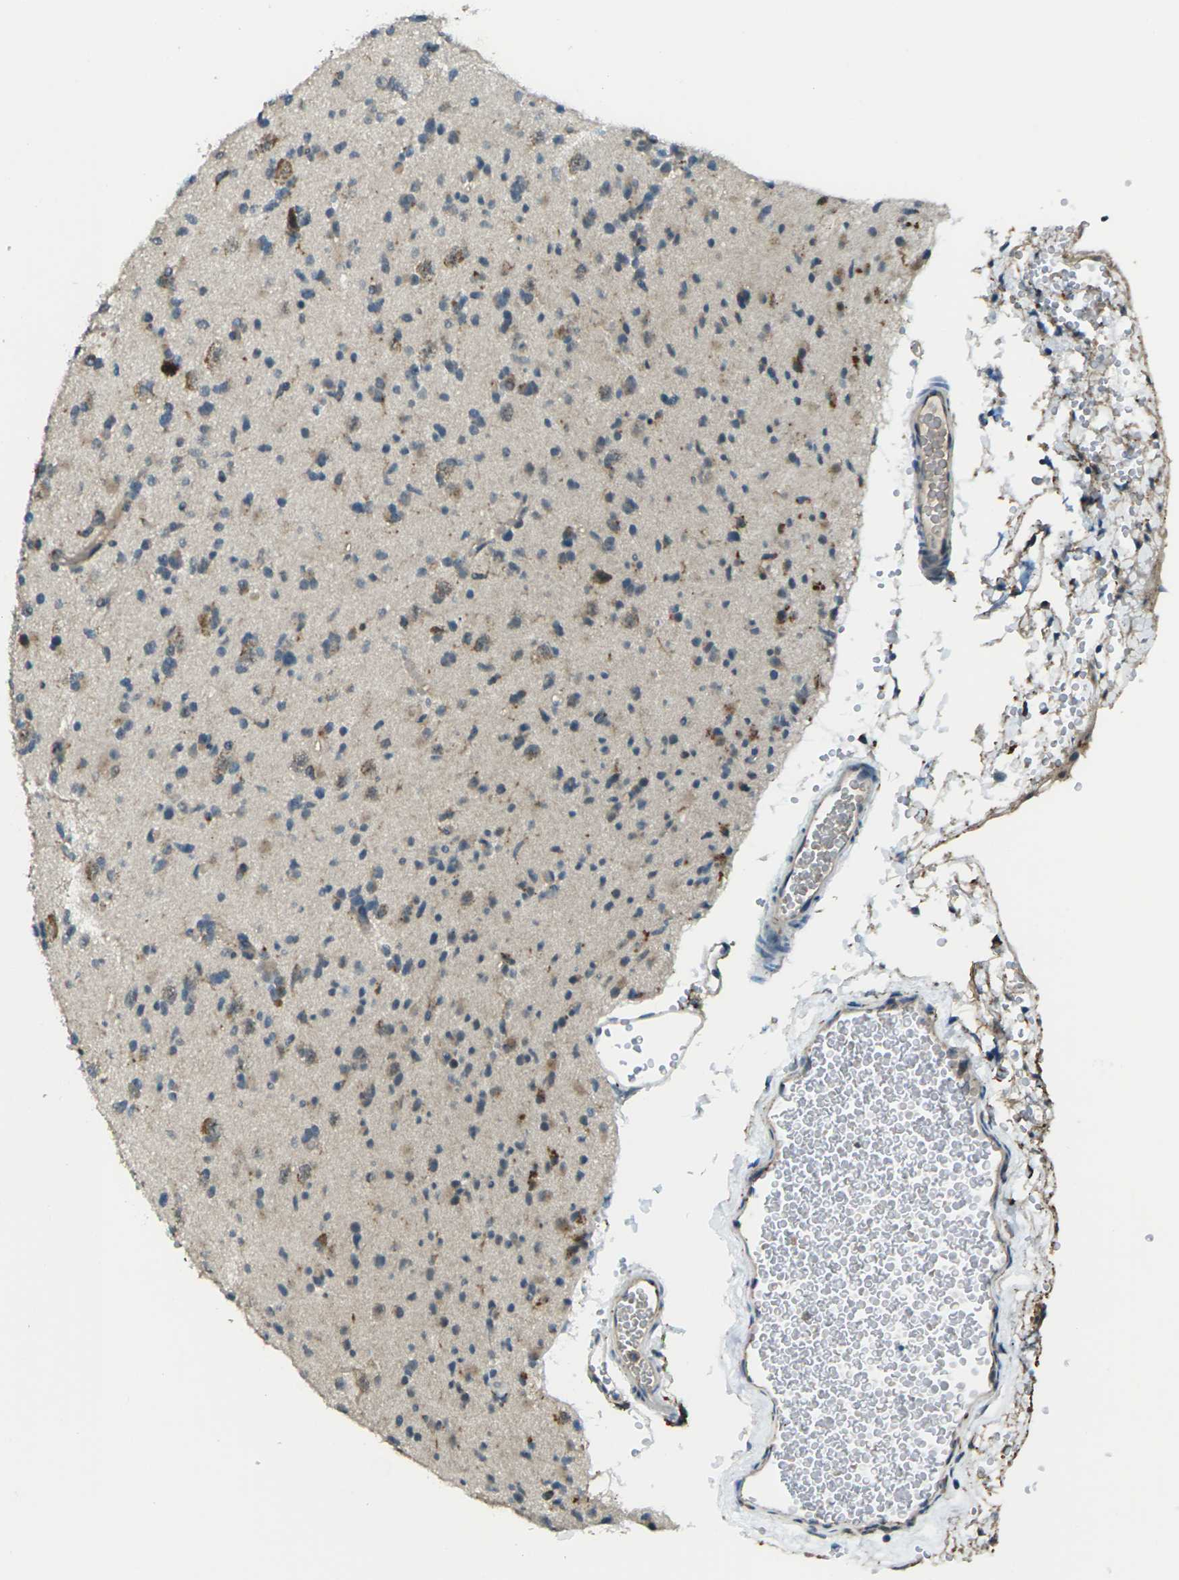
{"staining": {"intensity": "moderate", "quantity": "25%-75%", "location": "cytoplasmic/membranous"}, "tissue": "glioma", "cell_type": "Tumor cells", "image_type": "cancer", "snomed": [{"axis": "morphology", "description": "Glioma, malignant, Low grade"}, {"axis": "topography", "description": "Brain"}], "caption": "Brown immunohistochemical staining in human malignant low-grade glioma reveals moderate cytoplasmic/membranous positivity in about 25%-75% of tumor cells. (brown staining indicates protein expression, while blue staining denotes nuclei).", "gene": "SLC31A2", "patient": {"sex": "female", "age": 22}}